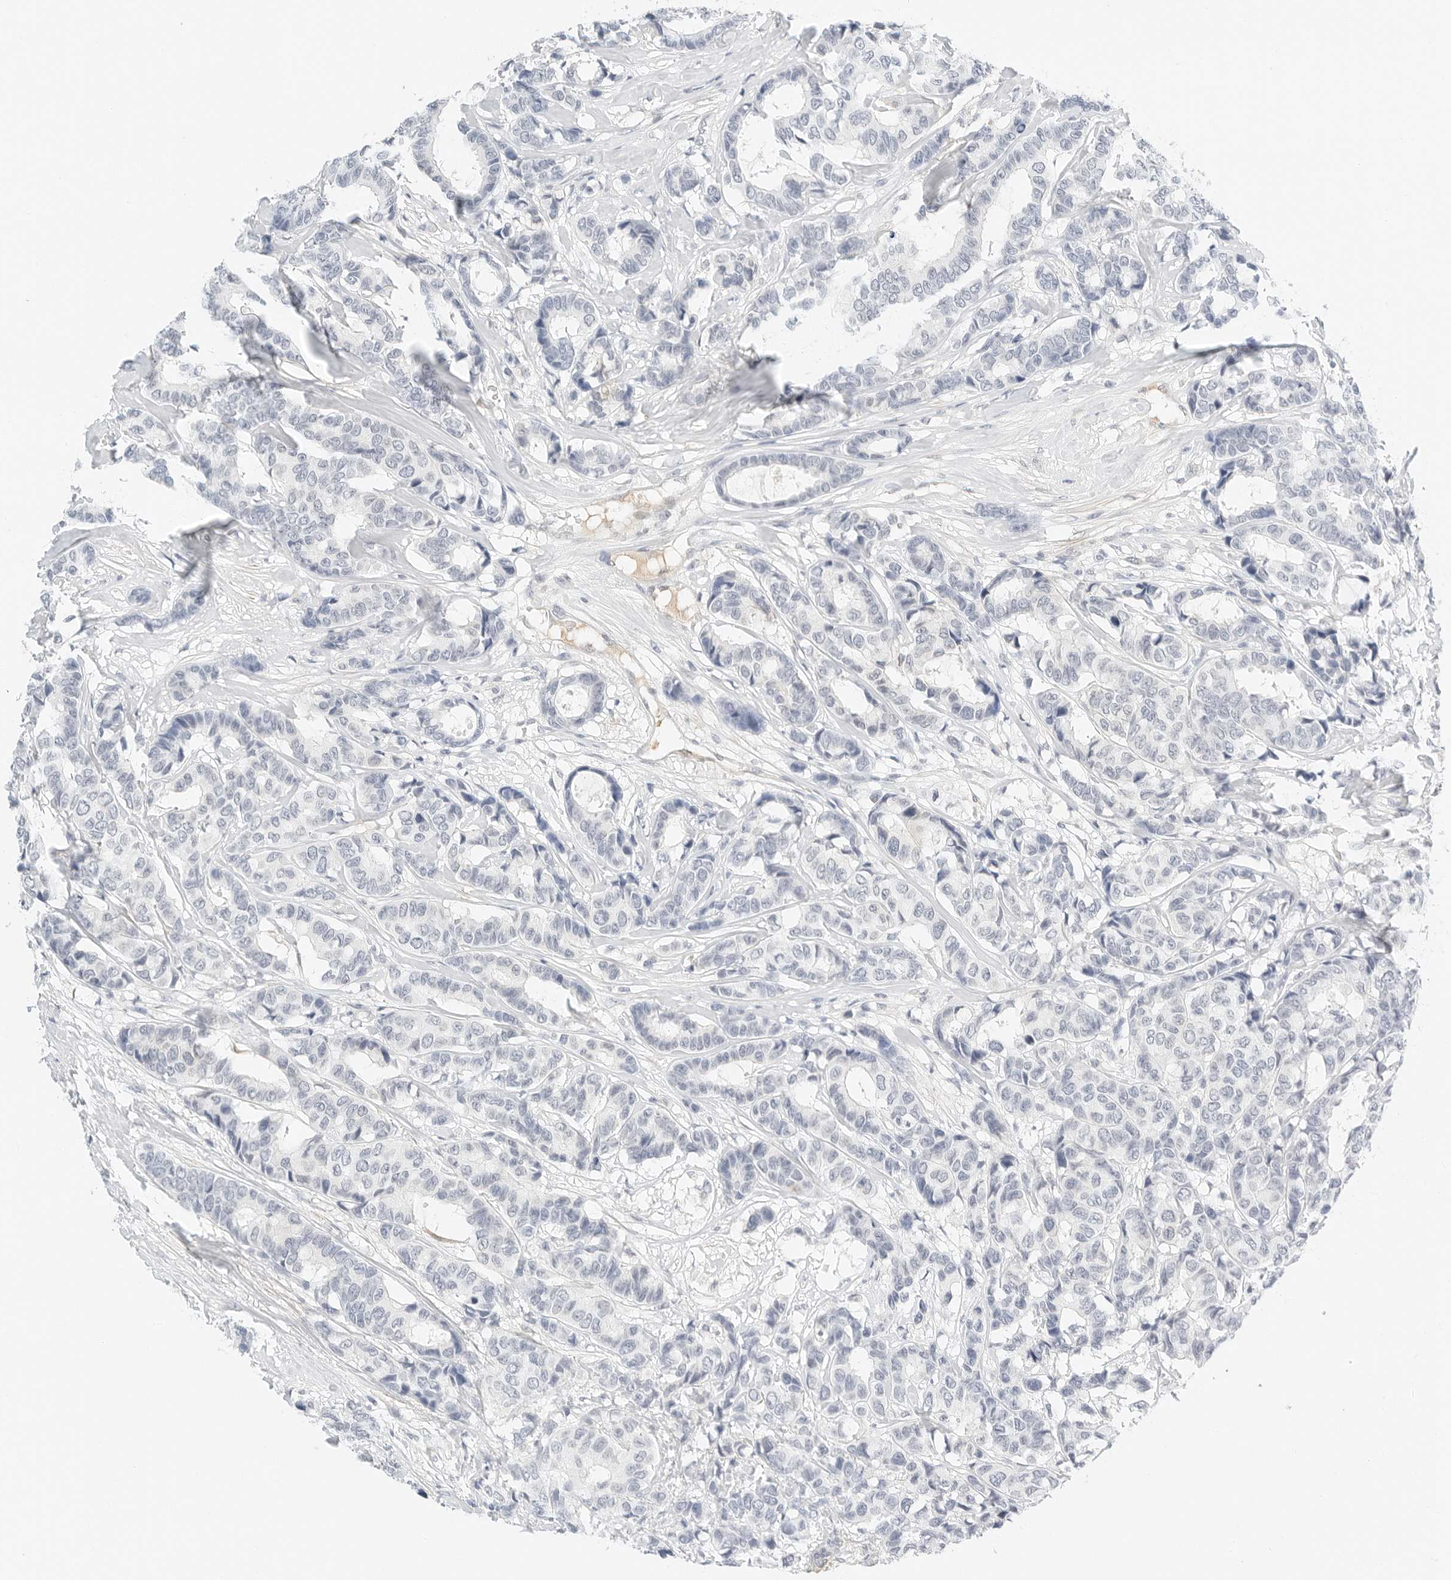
{"staining": {"intensity": "negative", "quantity": "none", "location": "none"}, "tissue": "breast cancer", "cell_type": "Tumor cells", "image_type": "cancer", "snomed": [{"axis": "morphology", "description": "Duct carcinoma"}, {"axis": "topography", "description": "Breast"}], "caption": "High power microscopy image of an IHC image of breast infiltrating ductal carcinoma, revealing no significant staining in tumor cells. (Immunohistochemistry (ihc), brightfield microscopy, high magnification).", "gene": "PKDCC", "patient": {"sex": "female", "age": 87}}